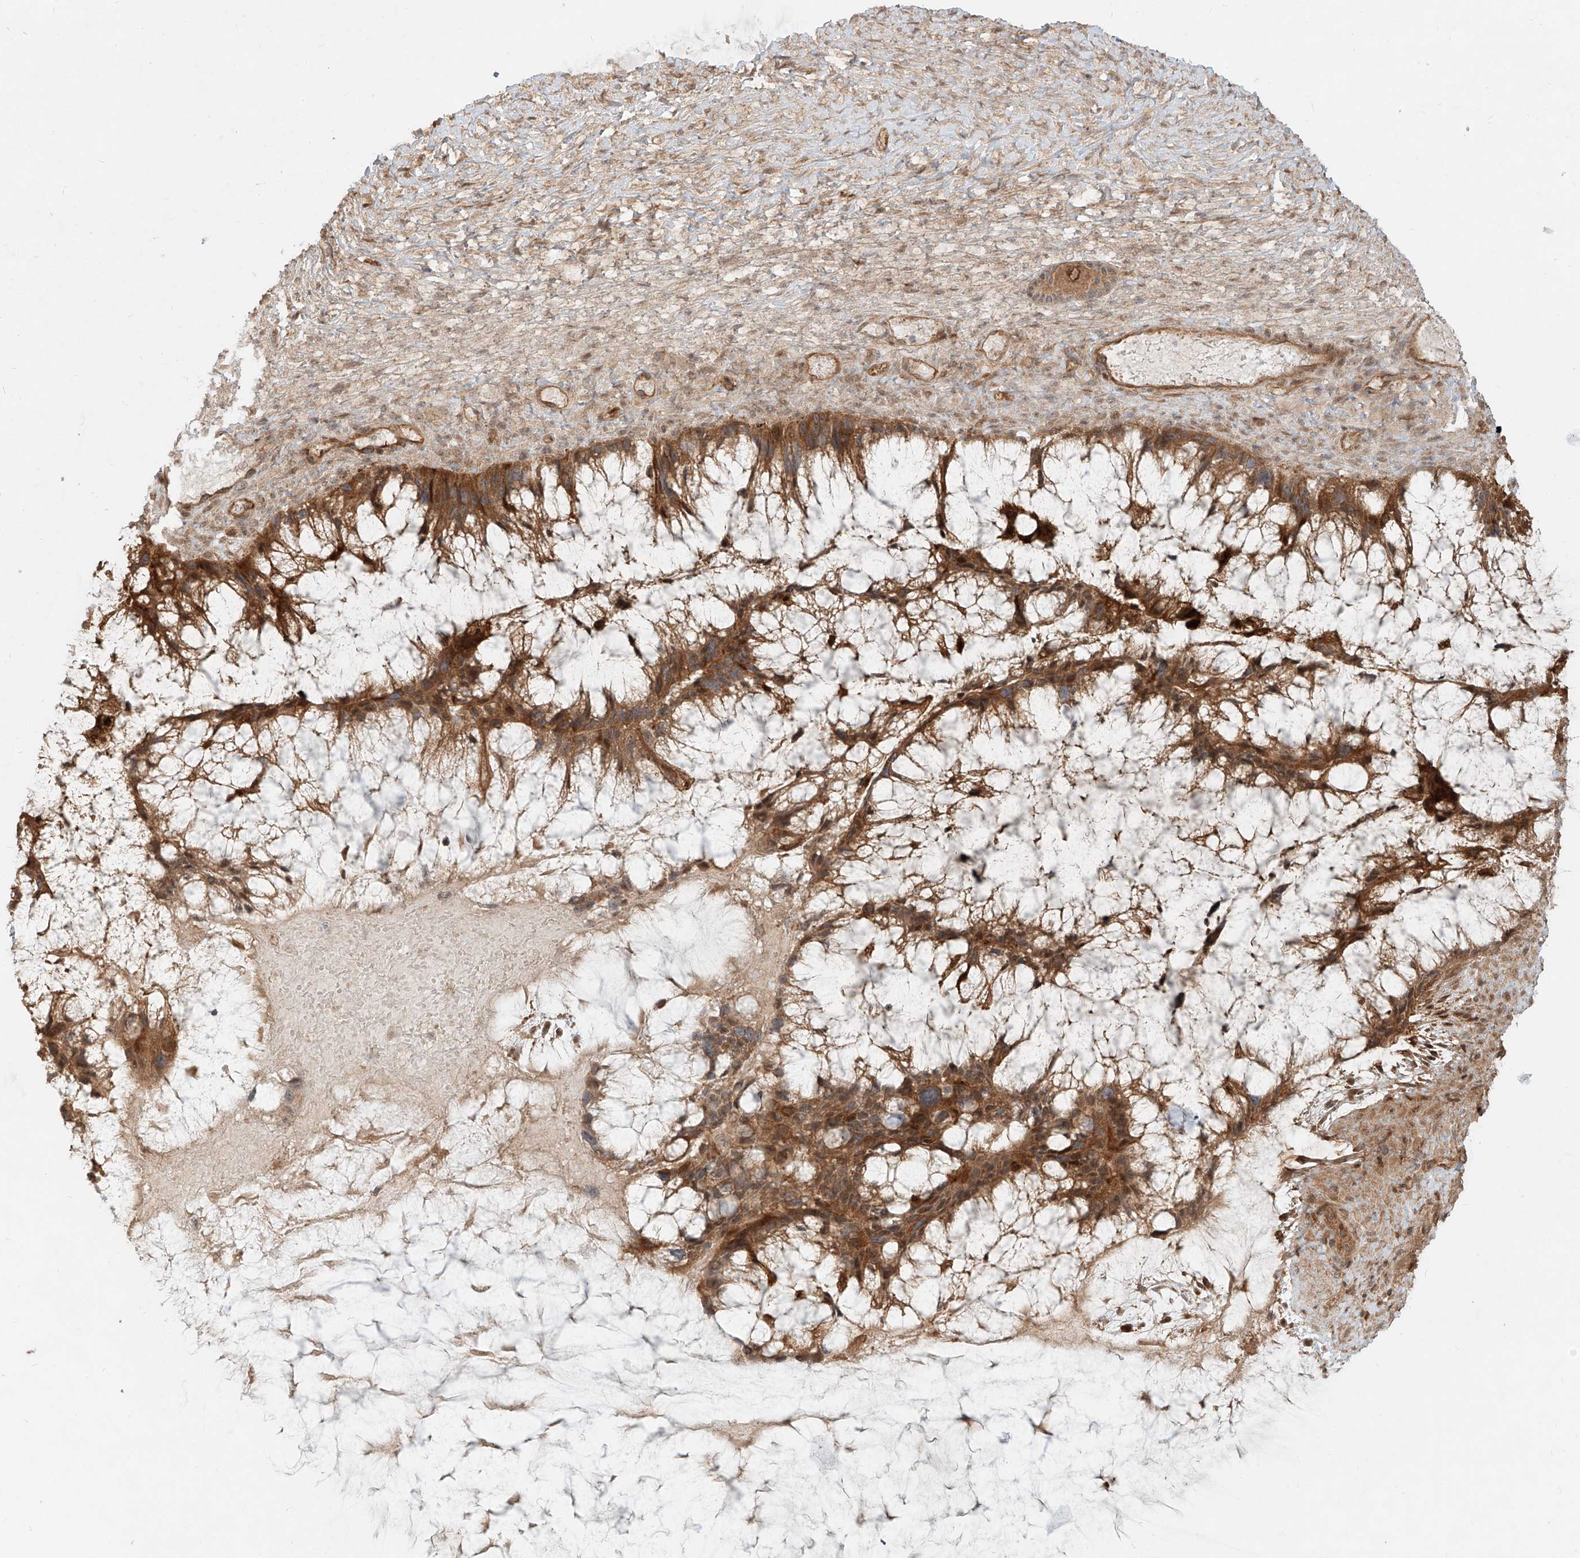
{"staining": {"intensity": "moderate", "quantity": ">75%", "location": "cytoplasmic/membranous"}, "tissue": "ovarian cancer", "cell_type": "Tumor cells", "image_type": "cancer", "snomed": [{"axis": "morphology", "description": "Cystadenocarcinoma, mucinous, NOS"}, {"axis": "topography", "description": "Ovary"}], "caption": "Human ovarian mucinous cystadenocarcinoma stained for a protein (brown) exhibits moderate cytoplasmic/membranous positive staining in about >75% of tumor cells.", "gene": "SNX9", "patient": {"sex": "female", "age": 37}}